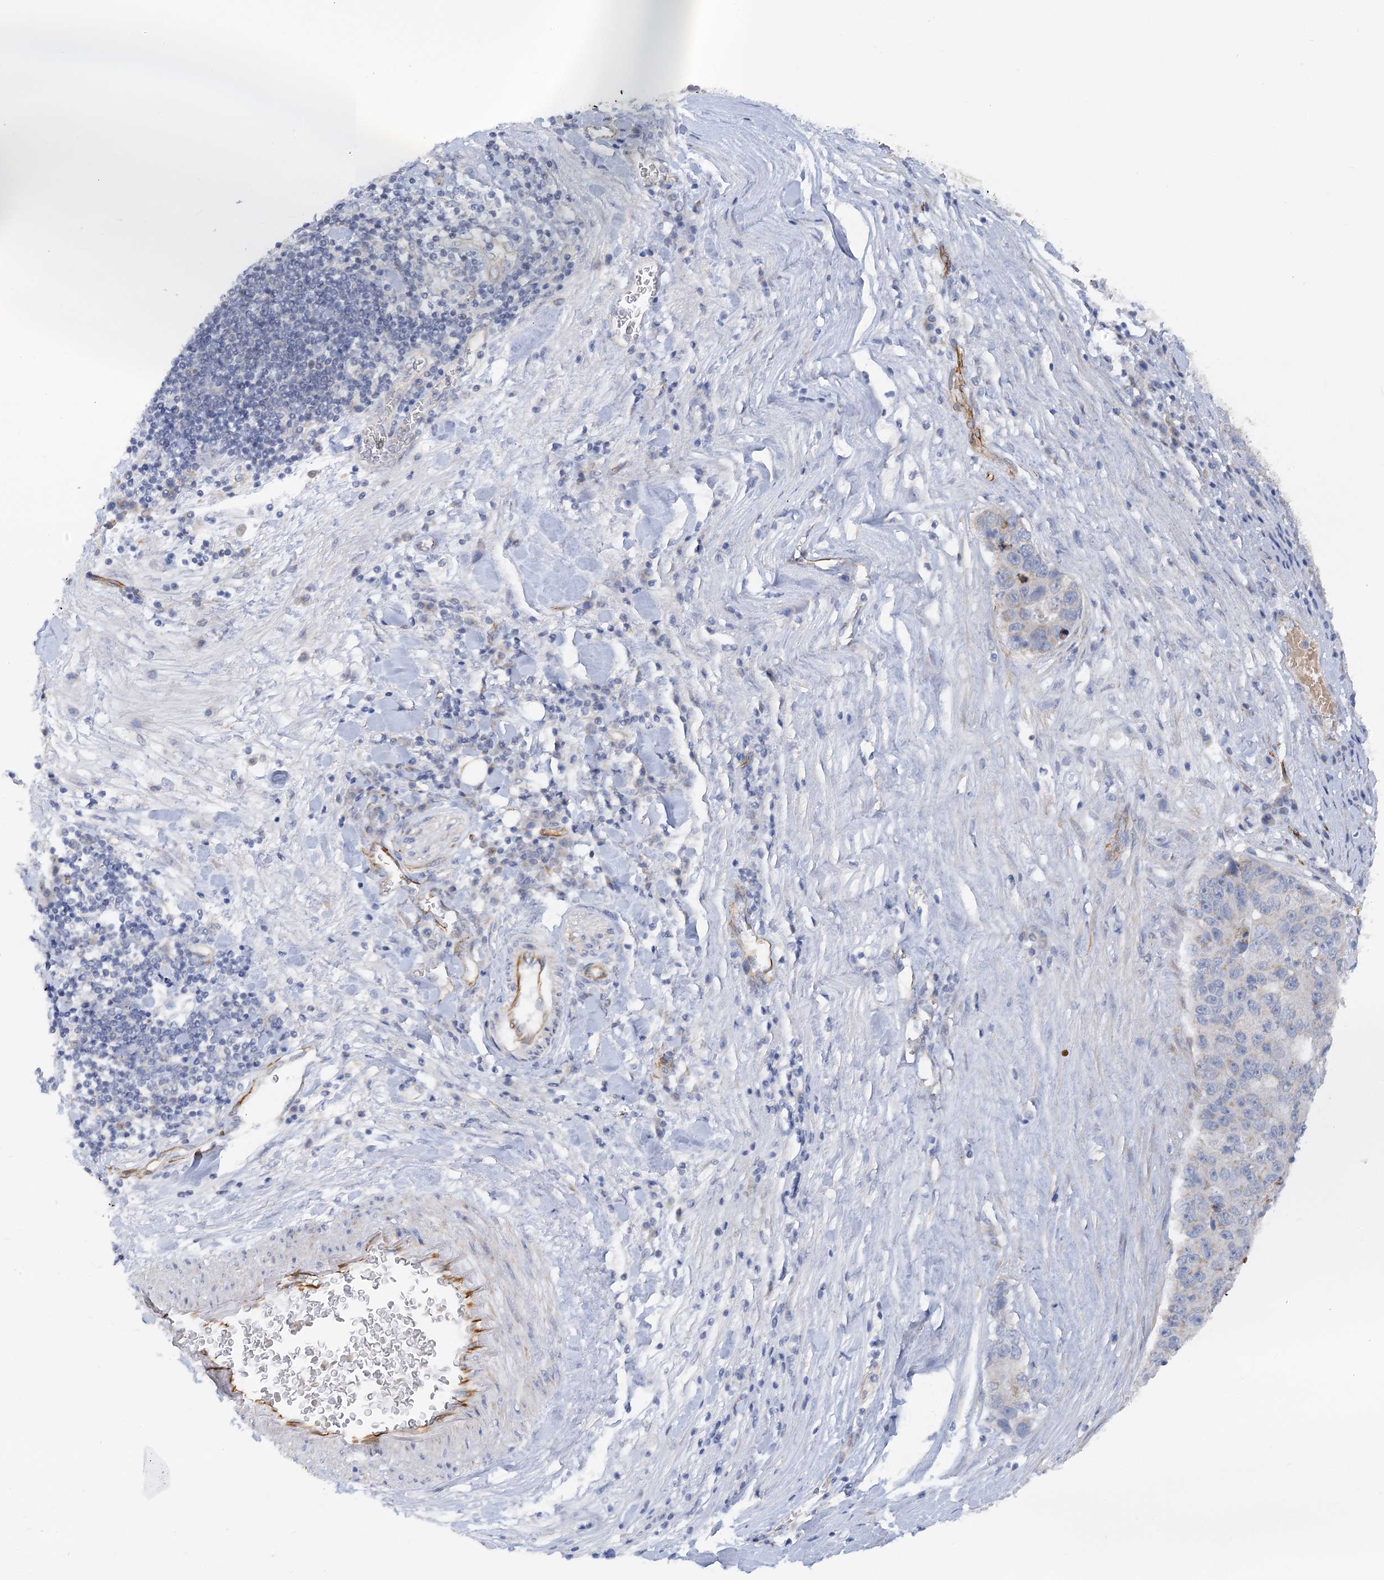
{"staining": {"intensity": "negative", "quantity": "none", "location": "none"}, "tissue": "pancreatic cancer", "cell_type": "Tumor cells", "image_type": "cancer", "snomed": [{"axis": "morphology", "description": "Adenocarcinoma, NOS"}, {"axis": "topography", "description": "Pancreas"}], "caption": "This is an immunohistochemistry micrograph of human pancreatic cancer (adenocarcinoma). There is no positivity in tumor cells.", "gene": "NELL2", "patient": {"sex": "female", "age": 61}}